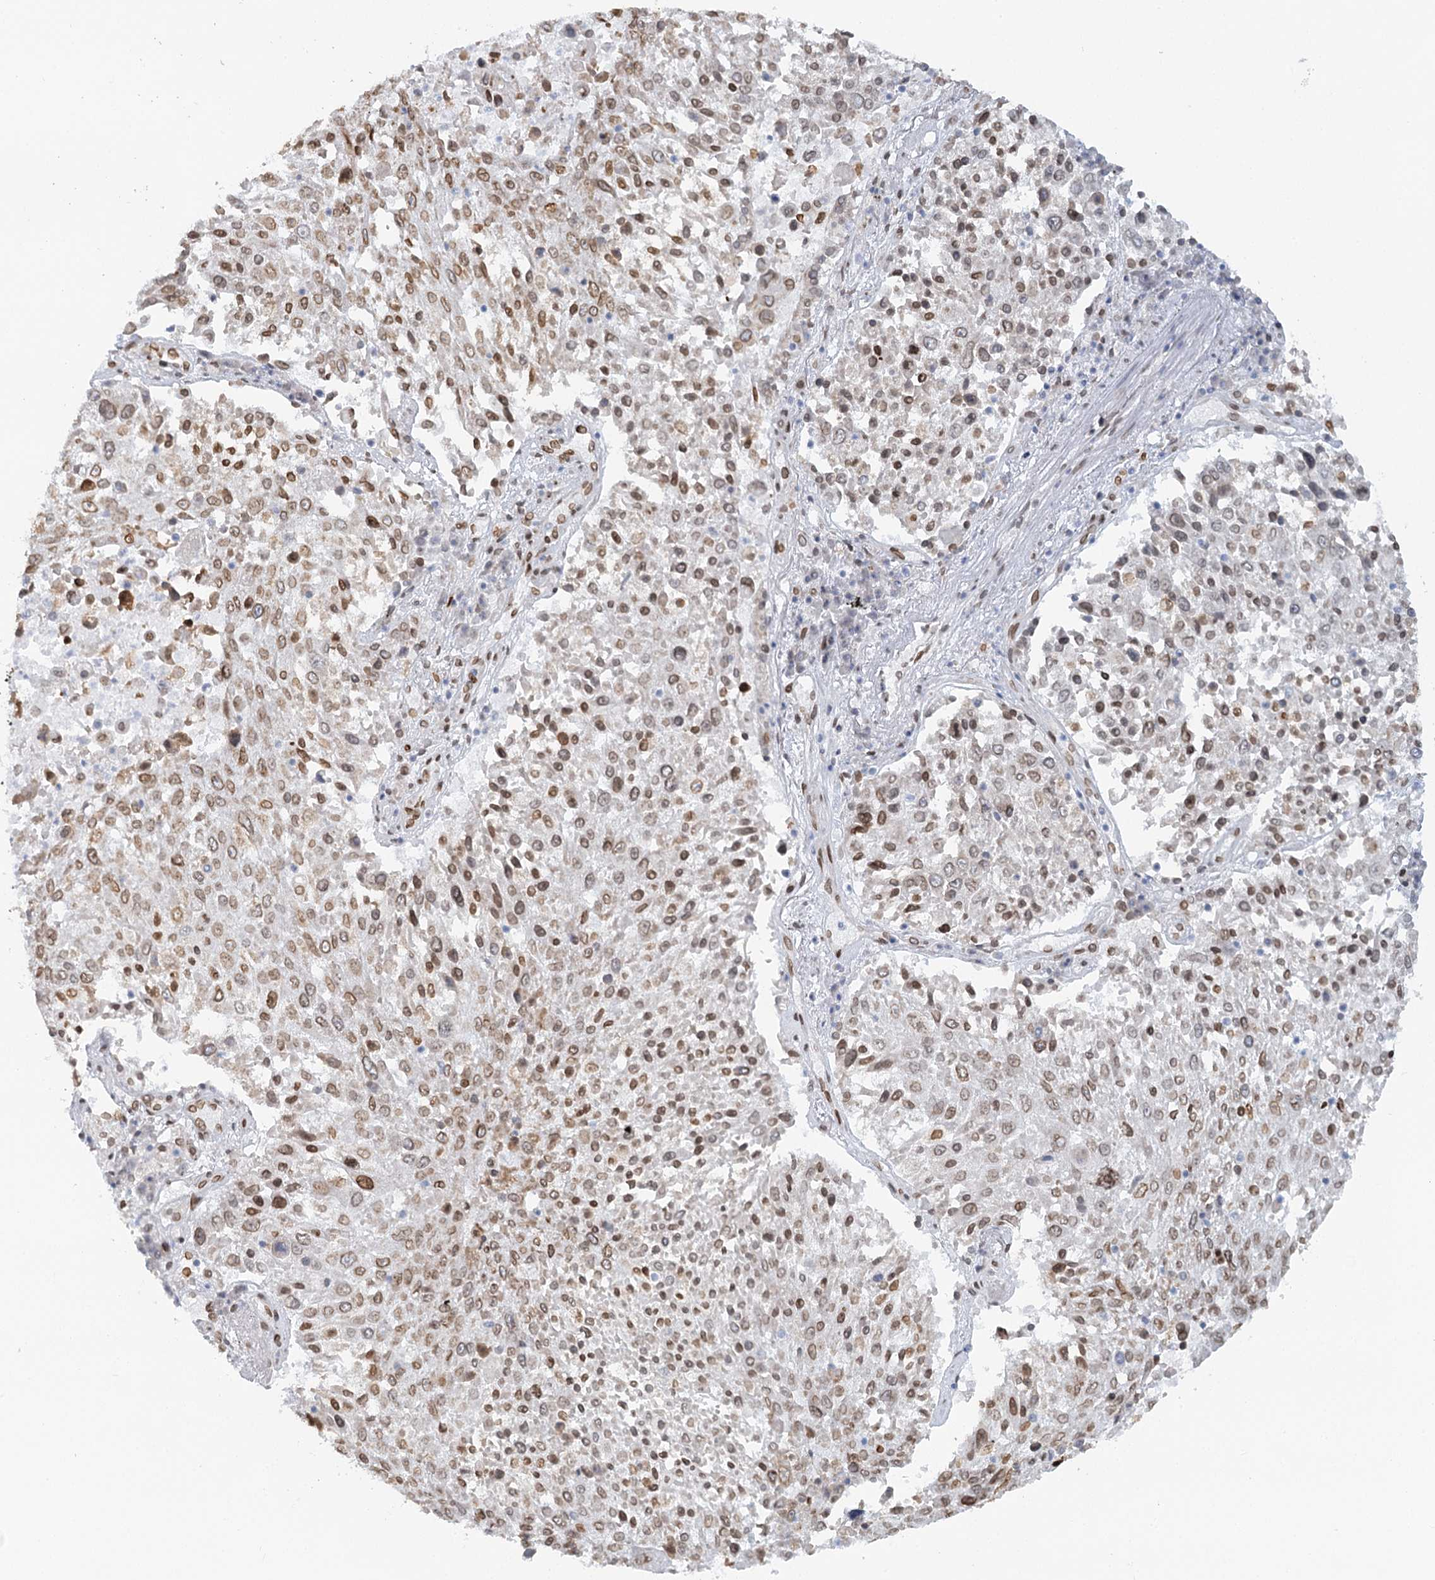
{"staining": {"intensity": "moderate", "quantity": ">75%", "location": "cytoplasmic/membranous,nuclear"}, "tissue": "lung cancer", "cell_type": "Tumor cells", "image_type": "cancer", "snomed": [{"axis": "morphology", "description": "Squamous cell carcinoma, NOS"}, {"axis": "topography", "description": "Lung"}], "caption": "Immunohistochemistry staining of lung cancer, which exhibits medium levels of moderate cytoplasmic/membranous and nuclear expression in approximately >75% of tumor cells indicating moderate cytoplasmic/membranous and nuclear protein positivity. The staining was performed using DAB (brown) for protein detection and nuclei were counterstained in hematoxylin (blue).", "gene": "VWA5A", "patient": {"sex": "male", "age": 65}}